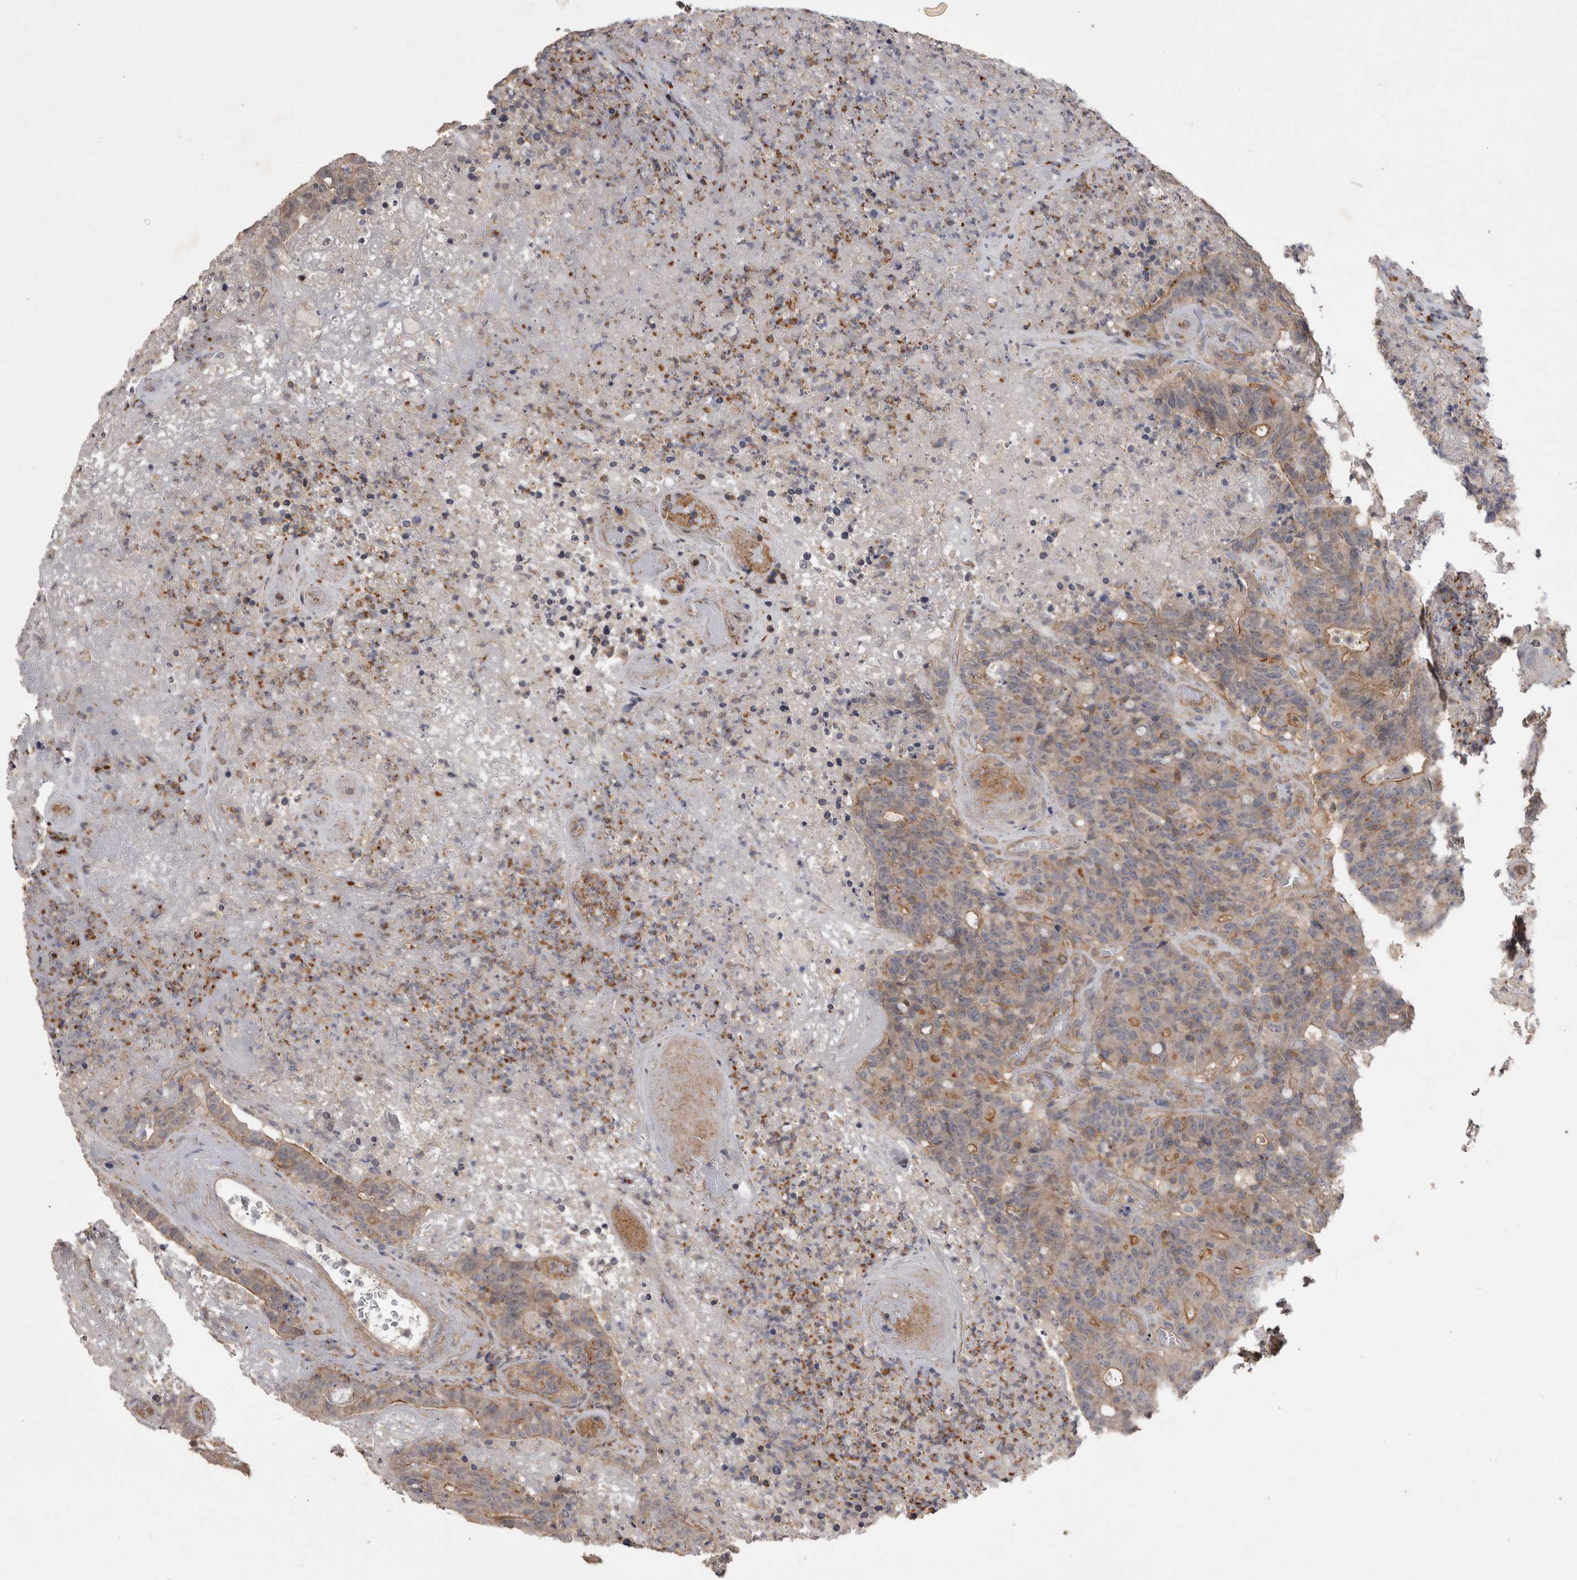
{"staining": {"intensity": "moderate", "quantity": "<25%", "location": "cytoplasmic/membranous"}, "tissue": "colorectal cancer", "cell_type": "Tumor cells", "image_type": "cancer", "snomed": [{"axis": "morphology", "description": "Normal tissue, NOS"}, {"axis": "morphology", "description": "Adenocarcinoma, NOS"}, {"axis": "topography", "description": "Colon"}], "caption": "A histopathology image of adenocarcinoma (colorectal) stained for a protein demonstrates moderate cytoplasmic/membranous brown staining in tumor cells.", "gene": "SPATA48", "patient": {"sex": "female", "age": 75}}